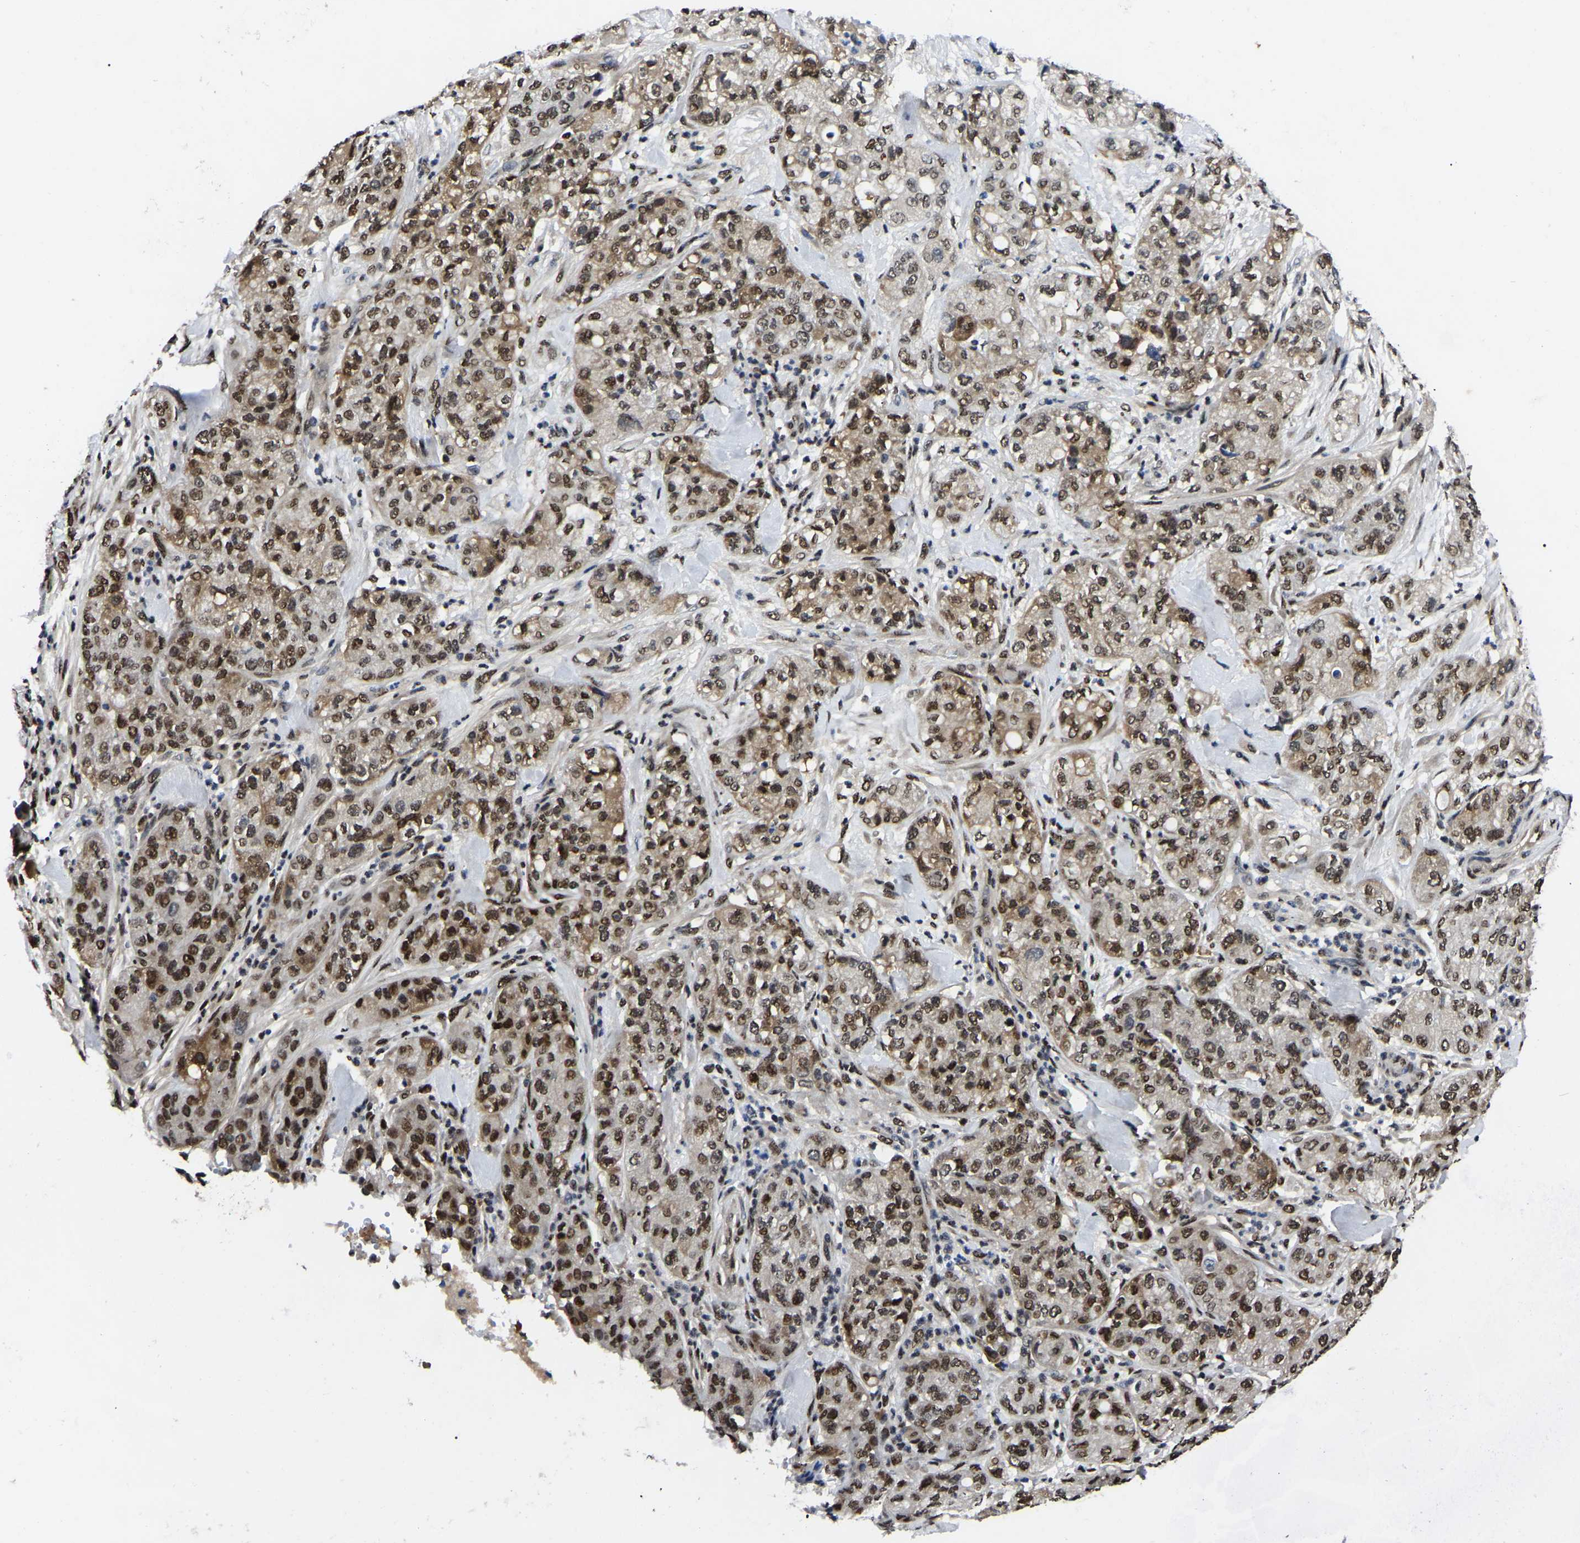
{"staining": {"intensity": "moderate", "quantity": ">75%", "location": "nuclear"}, "tissue": "pancreatic cancer", "cell_type": "Tumor cells", "image_type": "cancer", "snomed": [{"axis": "morphology", "description": "Adenocarcinoma, NOS"}, {"axis": "topography", "description": "Pancreas"}], "caption": "Immunohistochemistry (DAB (3,3'-diaminobenzidine)) staining of human pancreatic cancer shows moderate nuclear protein expression in approximately >75% of tumor cells. The staining was performed using DAB to visualize the protein expression in brown, while the nuclei were stained in blue with hematoxylin (Magnification: 20x).", "gene": "TRIM35", "patient": {"sex": "female", "age": 78}}